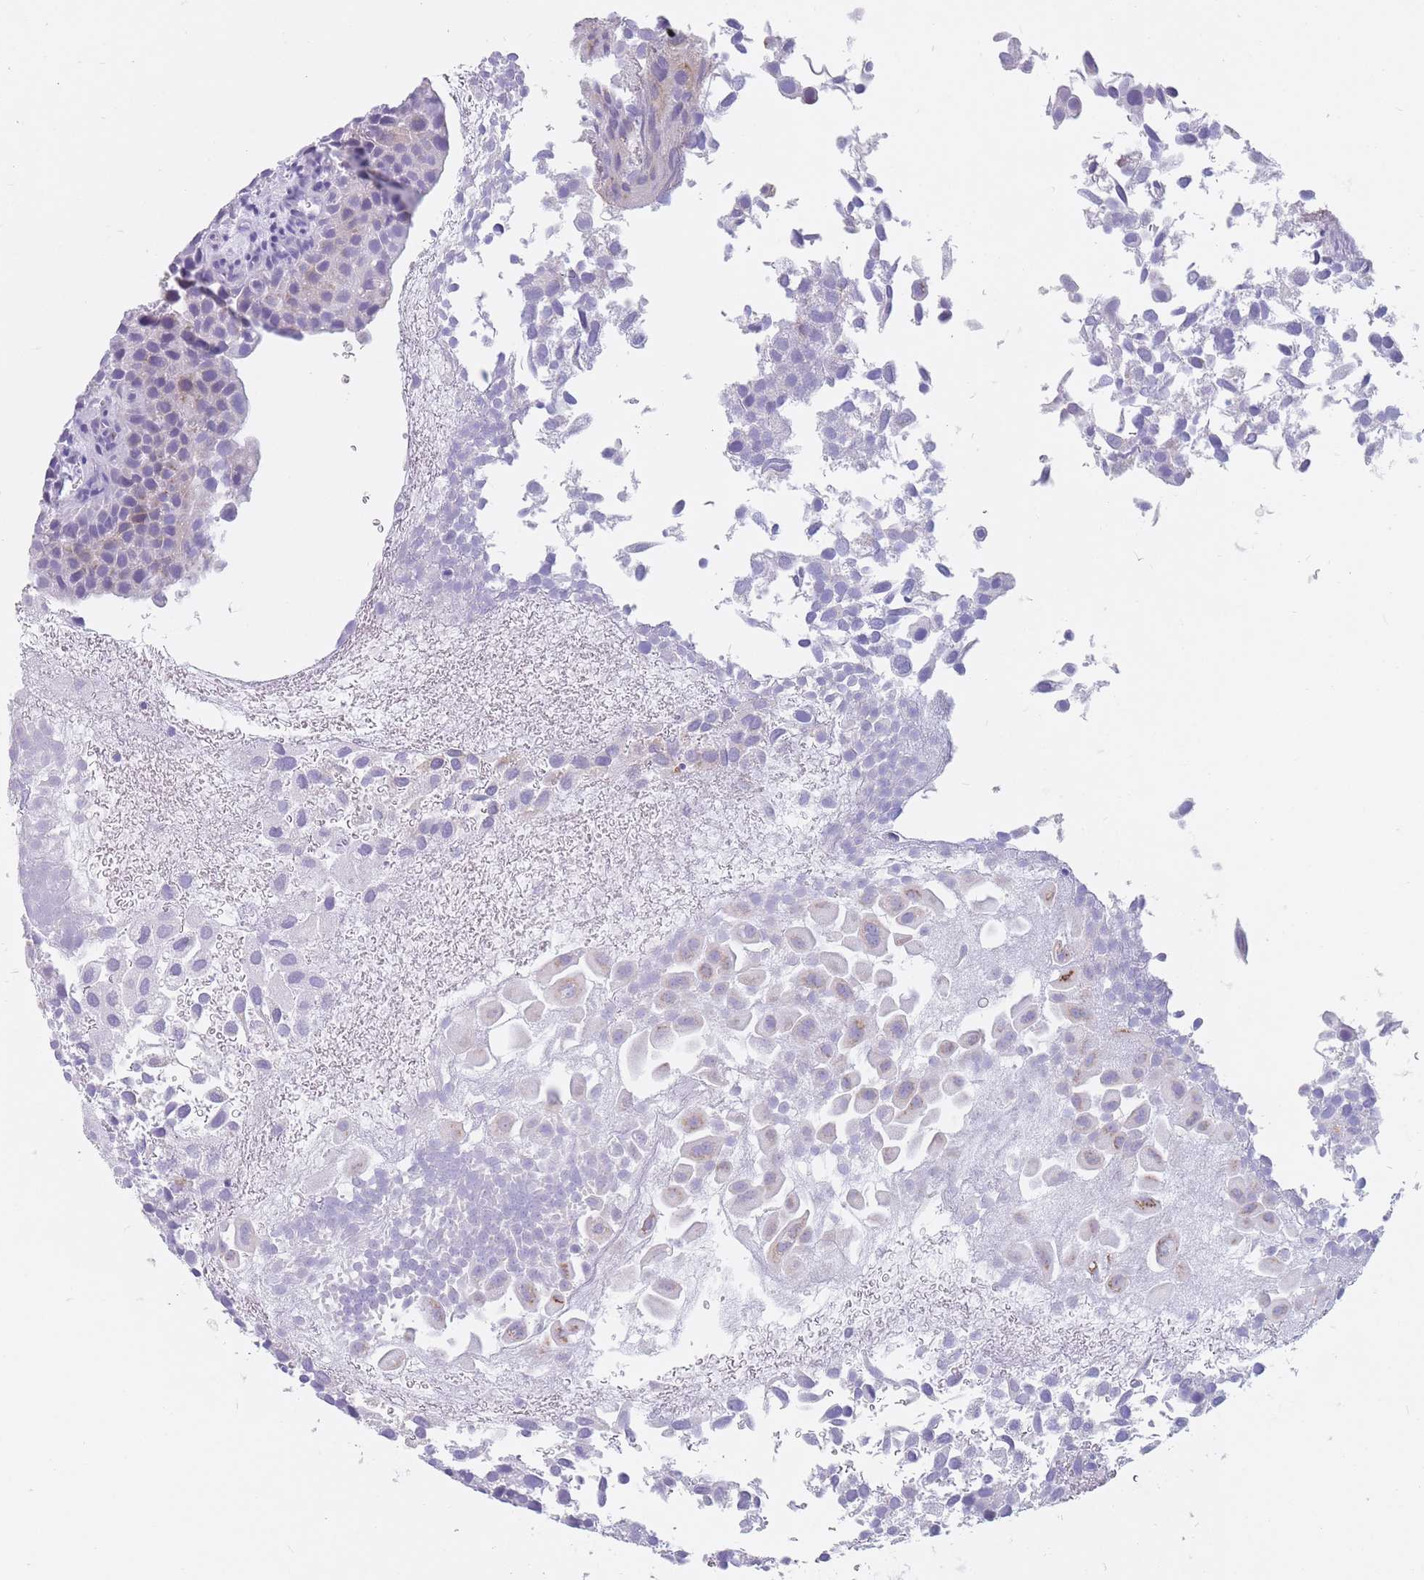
{"staining": {"intensity": "negative", "quantity": "none", "location": "none"}, "tissue": "urothelial cancer", "cell_type": "Tumor cells", "image_type": "cancer", "snomed": [{"axis": "morphology", "description": "Urothelial carcinoma, Low grade"}, {"axis": "topography", "description": "Urinary bladder"}], "caption": "A high-resolution histopathology image shows IHC staining of urothelial cancer, which shows no significant expression in tumor cells. Brightfield microscopy of IHC stained with DAB (3,3'-diaminobenzidine) (brown) and hematoxylin (blue), captured at high magnification.", "gene": "ST3GAL5", "patient": {"sex": "male", "age": 88}}